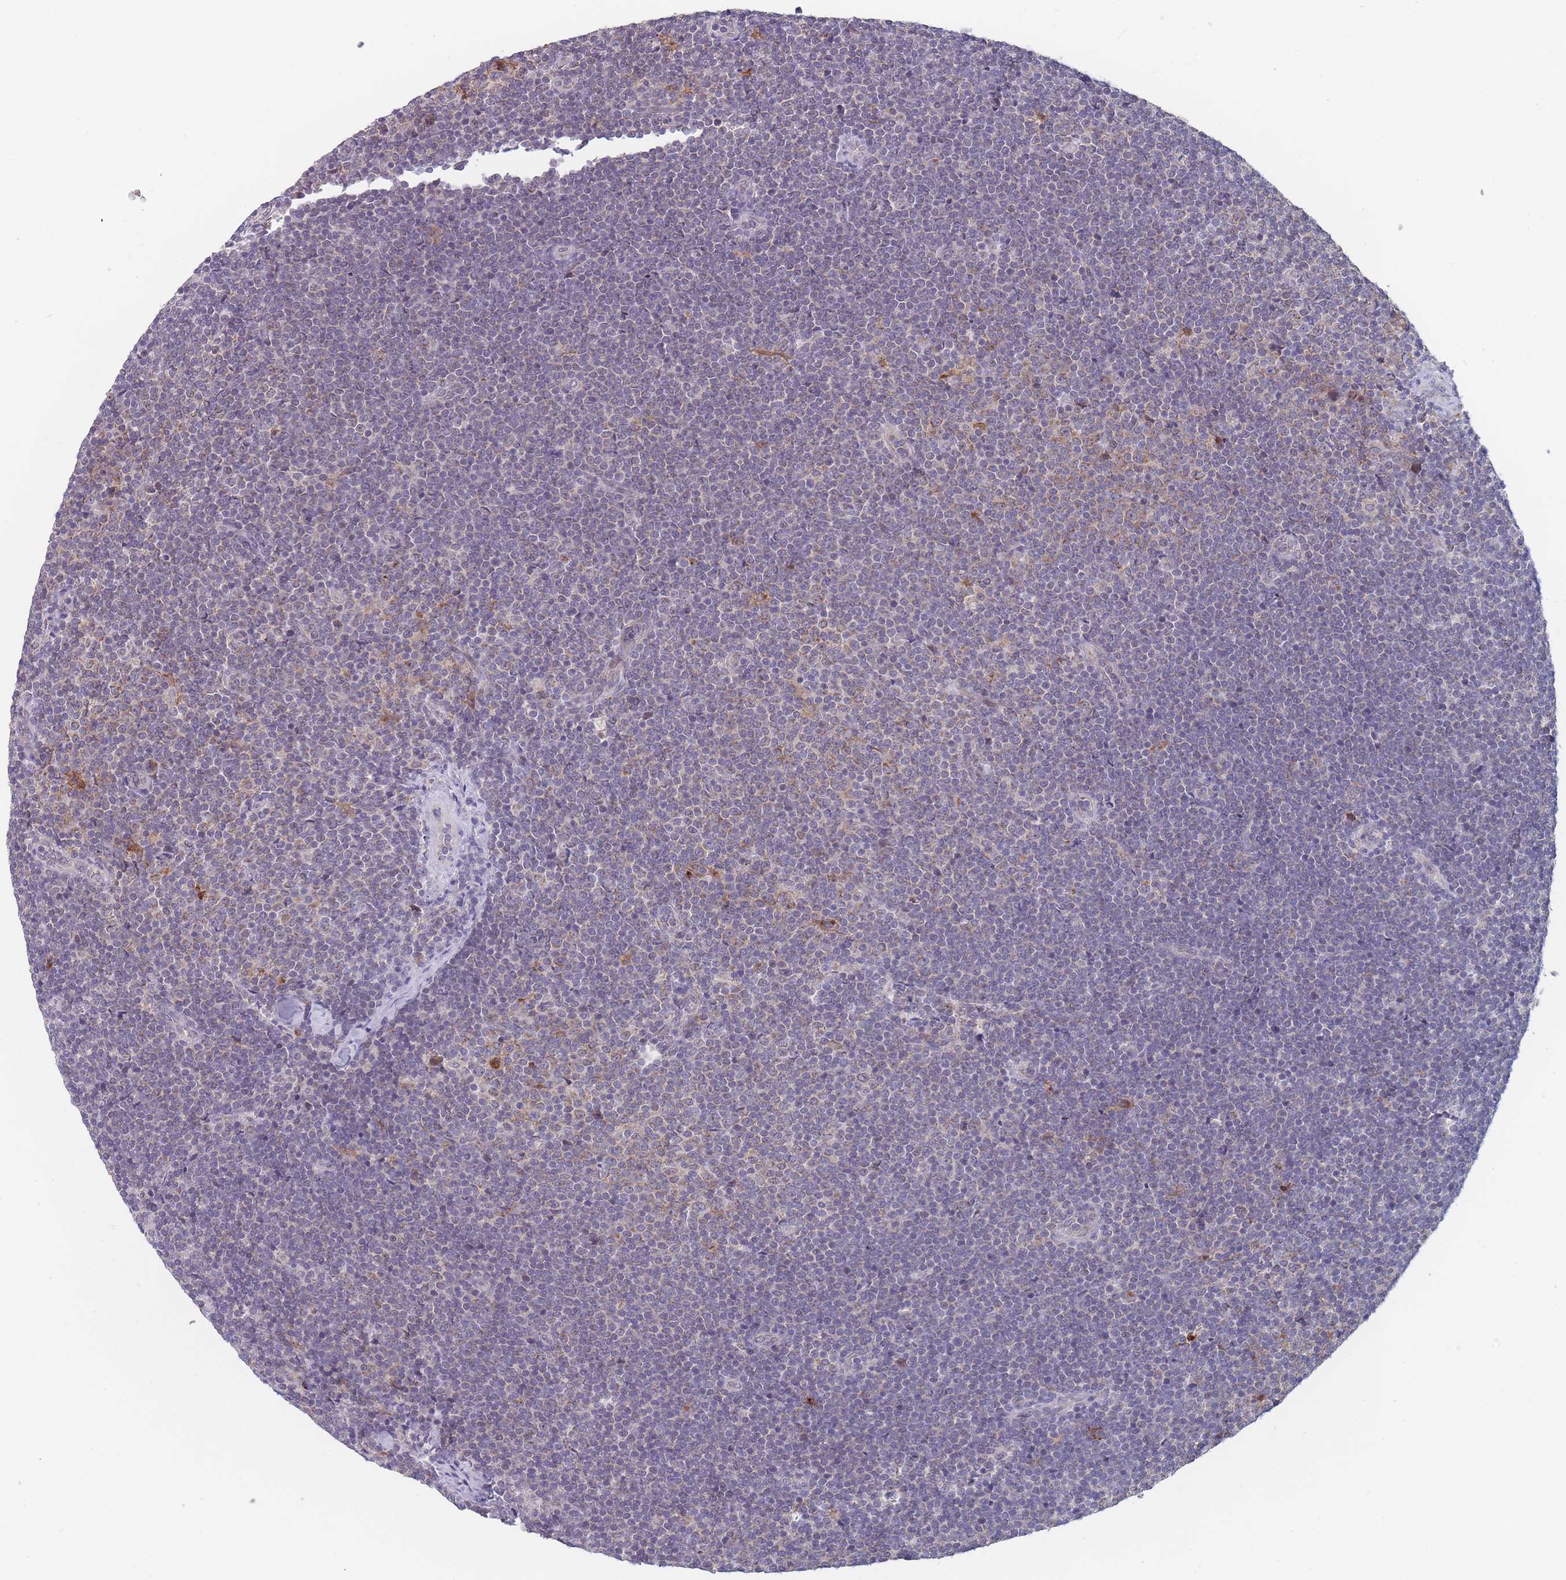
{"staining": {"intensity": "weak", "quantity": "<25%", "location": "cytoplasmic/membranous"}, "tissue": "lymphoma", "cell_type": "Tumor cells", "image_type": "cancer", "snomed": [{"axis": "morphology", "description": "Malignant lymphoma, non-Hodgkin's type, Low grade"}, {"axis": "topography", "description": "Lymph node"}], "caption": "A high-resolution histopathology image shows immunohistochemistry (IHC) staining of lymphoma, which exhibits no significant staining in tumor cells.", "gene": "PEX7", "patient": {"sex": "male", "age": 48}}